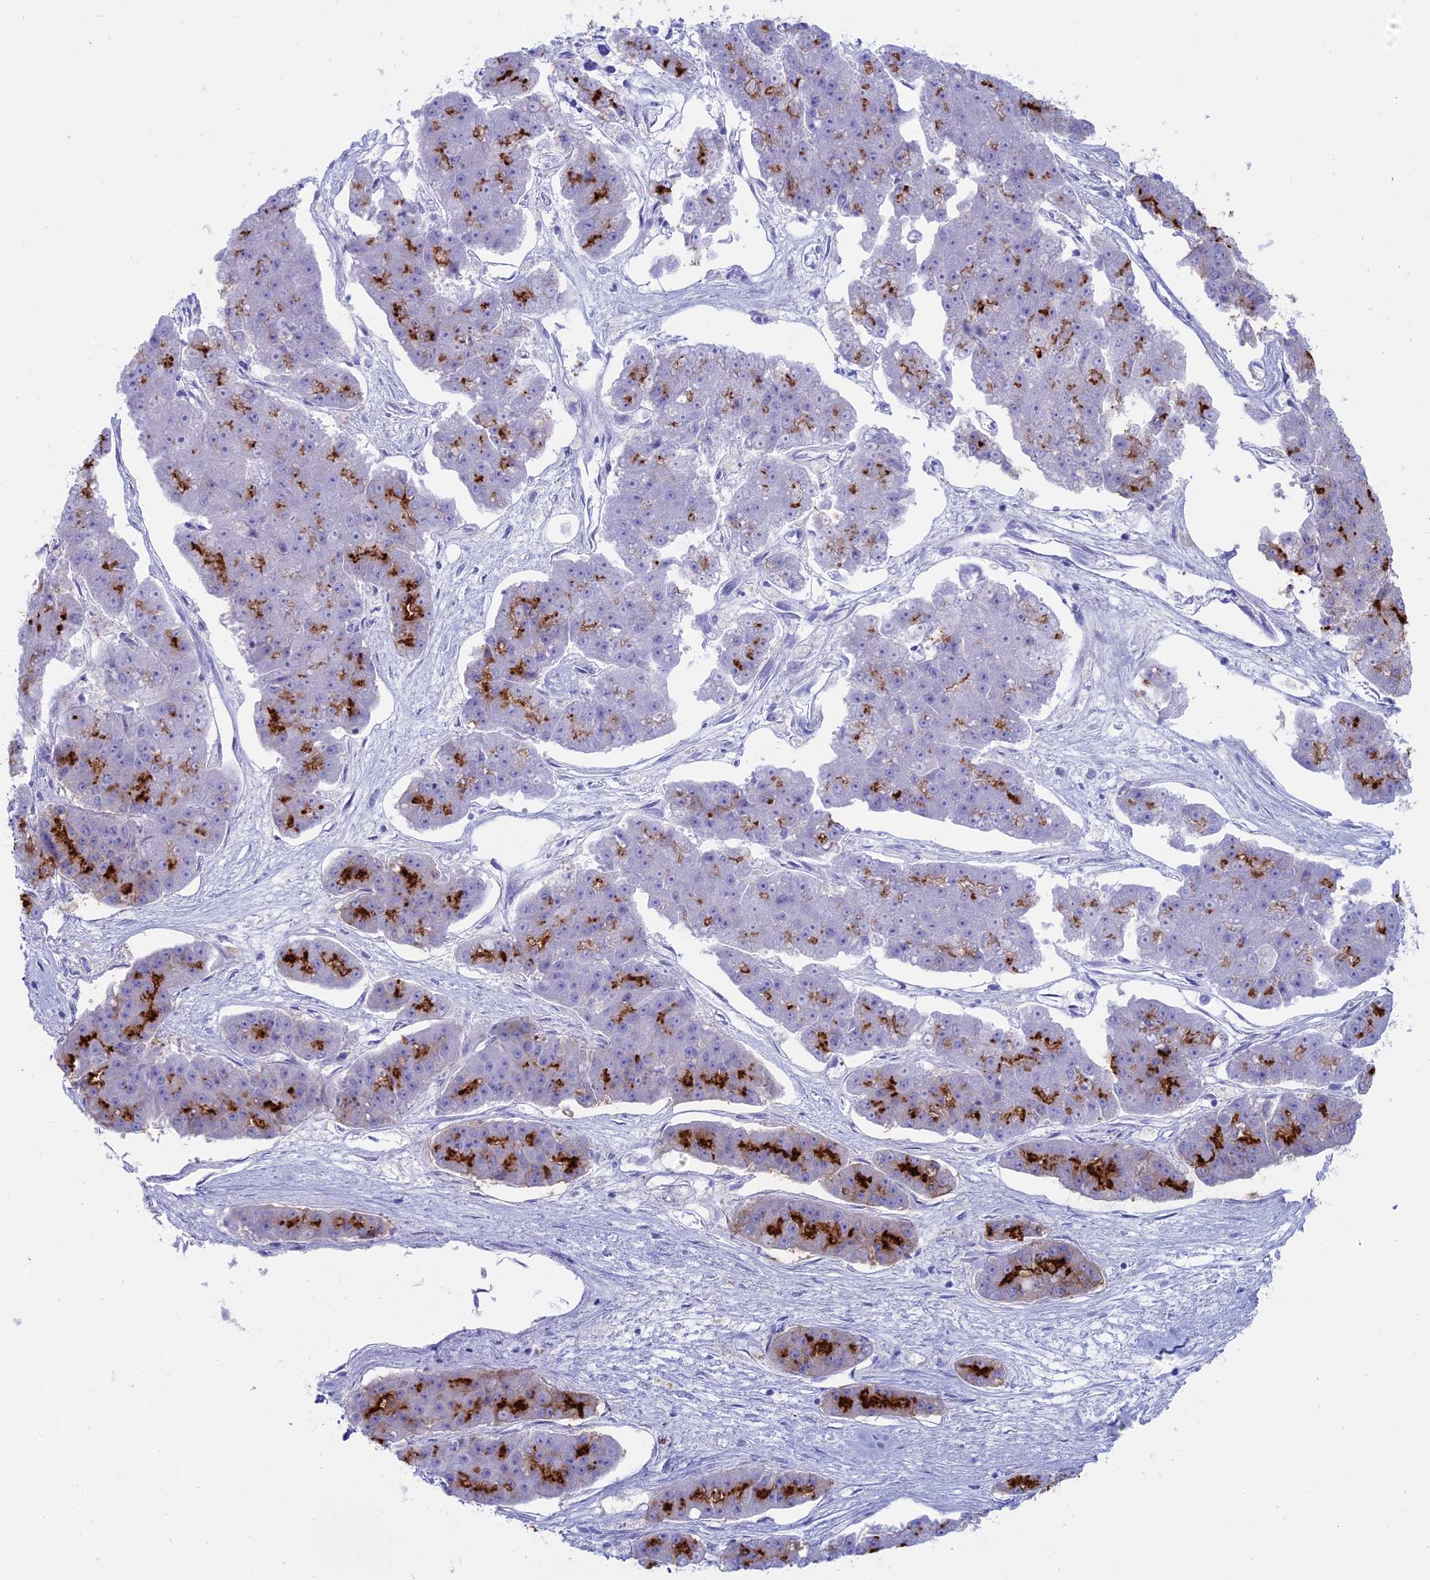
{"staining": {"intensity": "strong", "quantity": "<25%", "location": "cytoplasmic/membranous"}, "tissue": "pancreatic cancer", "cell_type": "Tumor cells", "image_type": "cancer", "snomed": [{"axis": "morphology", "description": "Adenocarcinoma, NOS"}, {"axis": "topography", "description": "Pancreas"}], "caption": "A brown stain labels strong cytoplasmic/membranous positivity of a protein in human pancreatic cancer (adenocarcinoma) tumor cells.", "gene": "OR2AE1", "patient": {"sex": "male", "age": 50}}